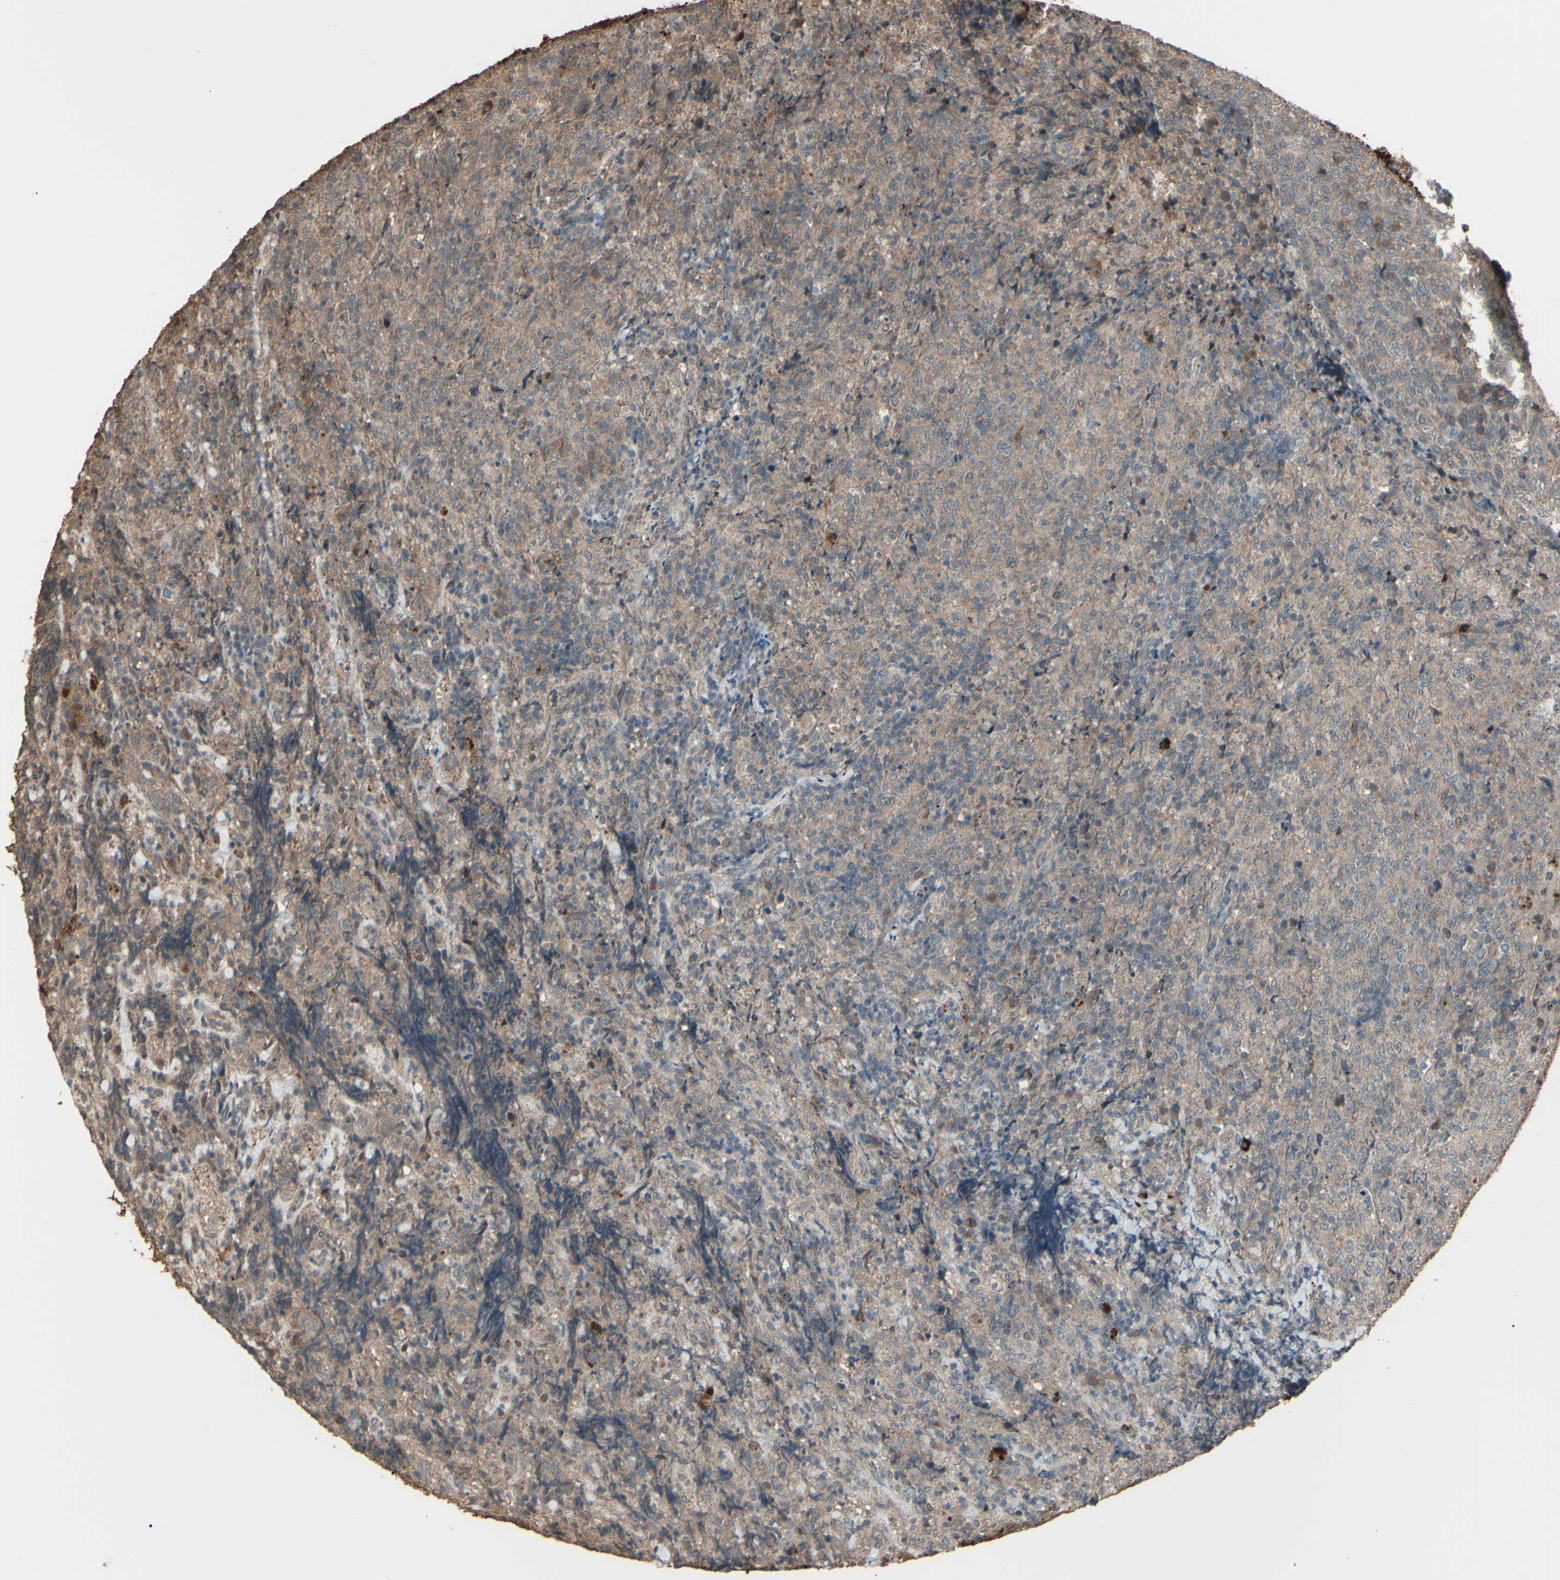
{"staining": {"intensity": "weak", "quantity": ">75%", "location": "cytoplasmic/membranous"}, "tissue": "lymphoma", "cell_type": "Tumor cells", "image_type": "cancer", "snomed": [{"axis": "morphology", "description": "Malignant lymphoma, non-Hodgkin's type, High grade"}, {"axis": "topography", "description": "Tonsil"}], "caption": "The histopathology image reveals a brown stain indicating the presence of a protein in the cytoplasmic/membranous of tumor cells in lymphoma.", "gene": "GNAS", "patient": {"sex": "female", "age": 36}}